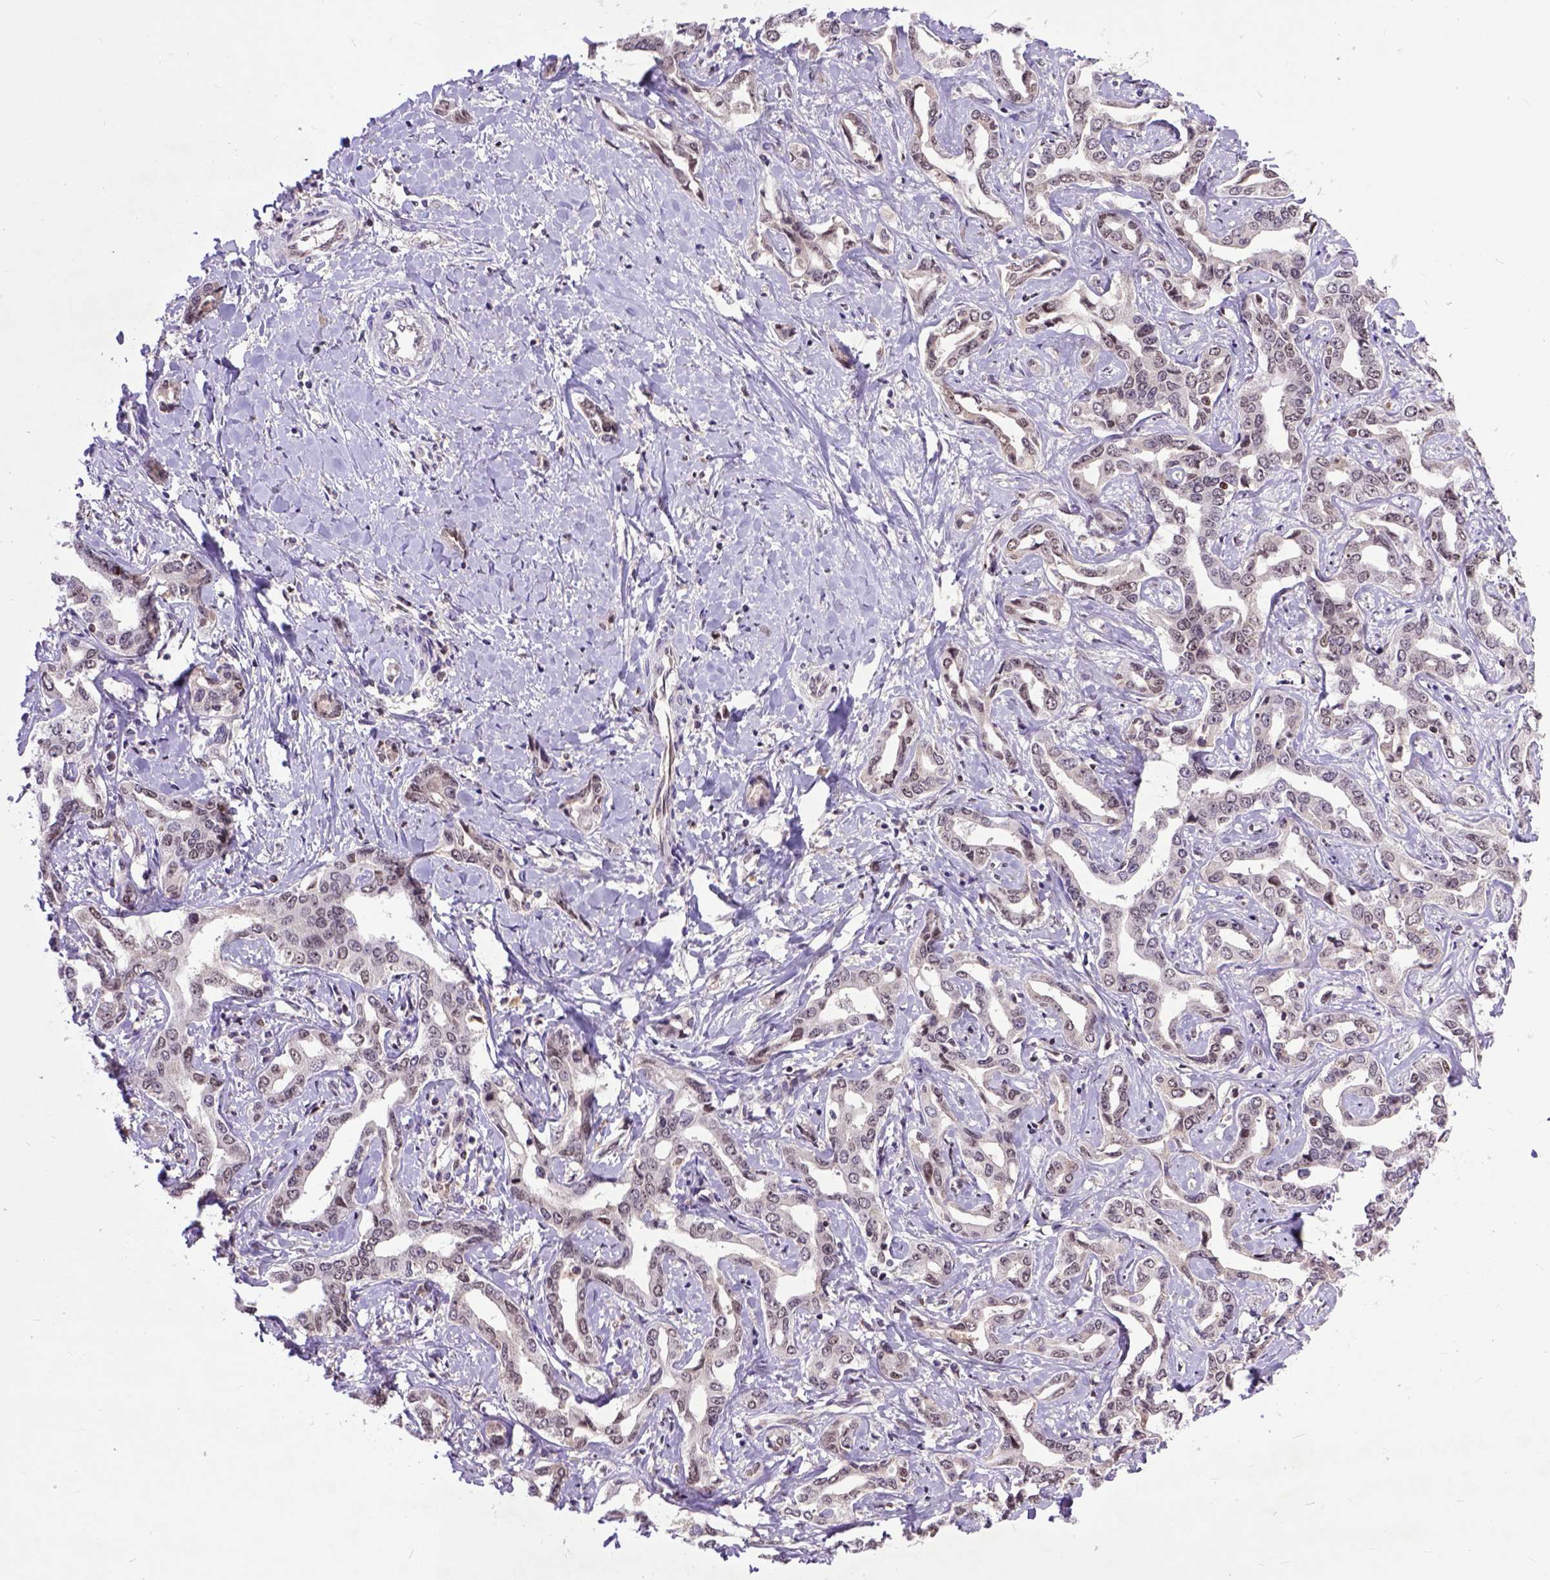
{"staining": {"intensity": "weak", "quantity": ">75%", "location": "nuclear"}, "tissue": "liver cancer", "cell_type": "Tumor cells", "image_type": "cancer", "snomed": [{"axis": "morphology", "description": "Cholangiocarcinoma"}, {"axis": "topography", "description": "Liver"}], "caption": "The image reveals staining of cholangiocarcinoma (liver), revealing weak nuclear protein positivity (brown color) within tumor cells. The staining is performed using DAB (3,3'-diaminobenzidine) brown chromogen to label protein expression. The nuclei are counter-stained blue using hematoxylin.", "gene": "RCC2", "patient": {"sex": "male", "age": 59}}